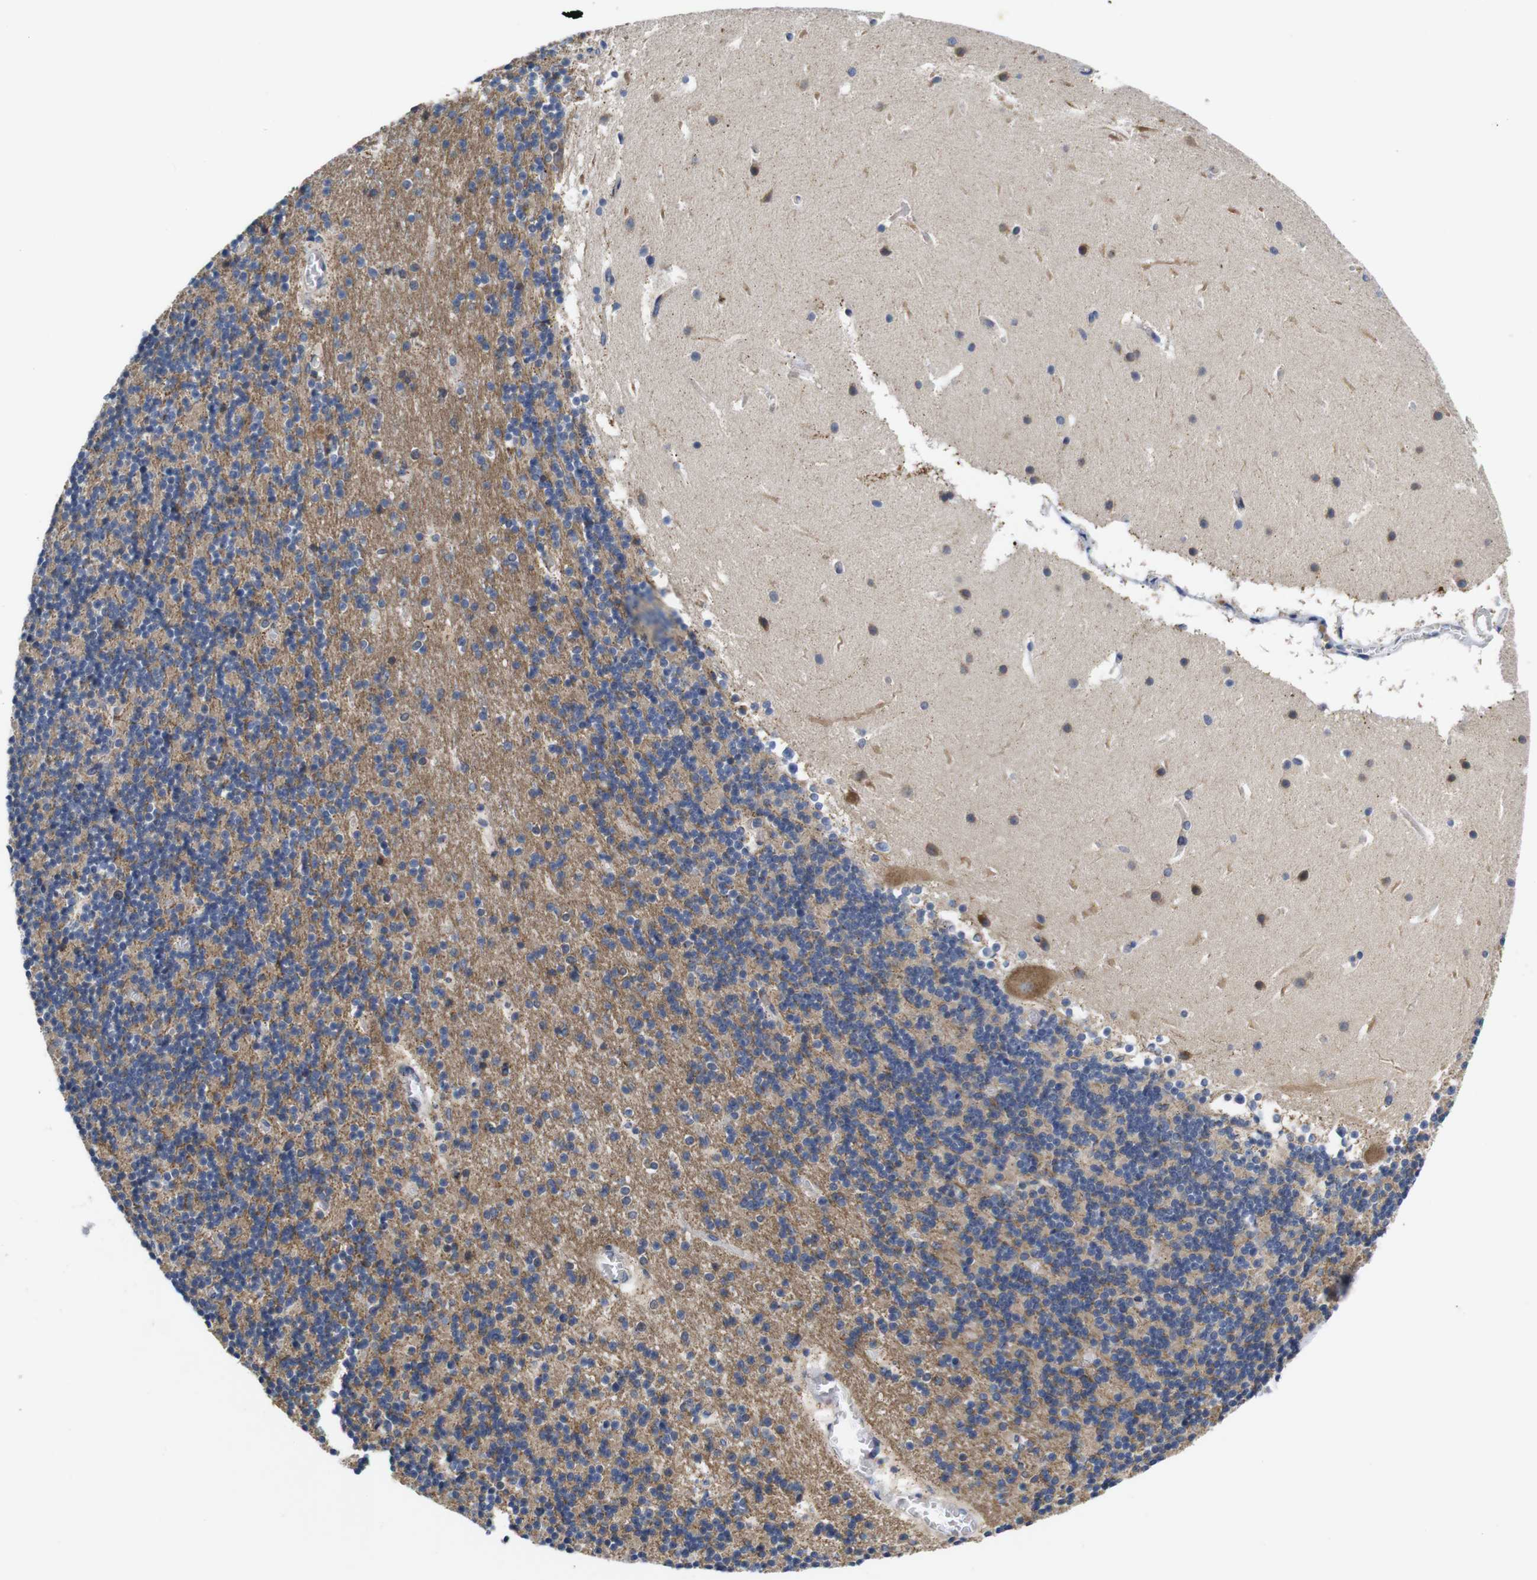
{"staining": {"intensity": "moderate", "quantity": ">75%", "location": "cytoplasmic/membranous"}, "tissue": "cerebellum", "cell_type": "Cells in granular layer", "image_type": "normal", "snomed": [{"axis": "morphology", "description": "Normal tissue, NOS"}, {"axis": "topography", "description": "Cerebellum"}], "caption": "DAB (3,3'-diaminobenzidine) immunohistochemical staining of normal human cerebellum shows moderate cytoplasmic/membranous protein expression in approximately >75% of cells in granular layer.", "gene": "MARCHF7", "patient": {"sex": "male", "age": 45}}